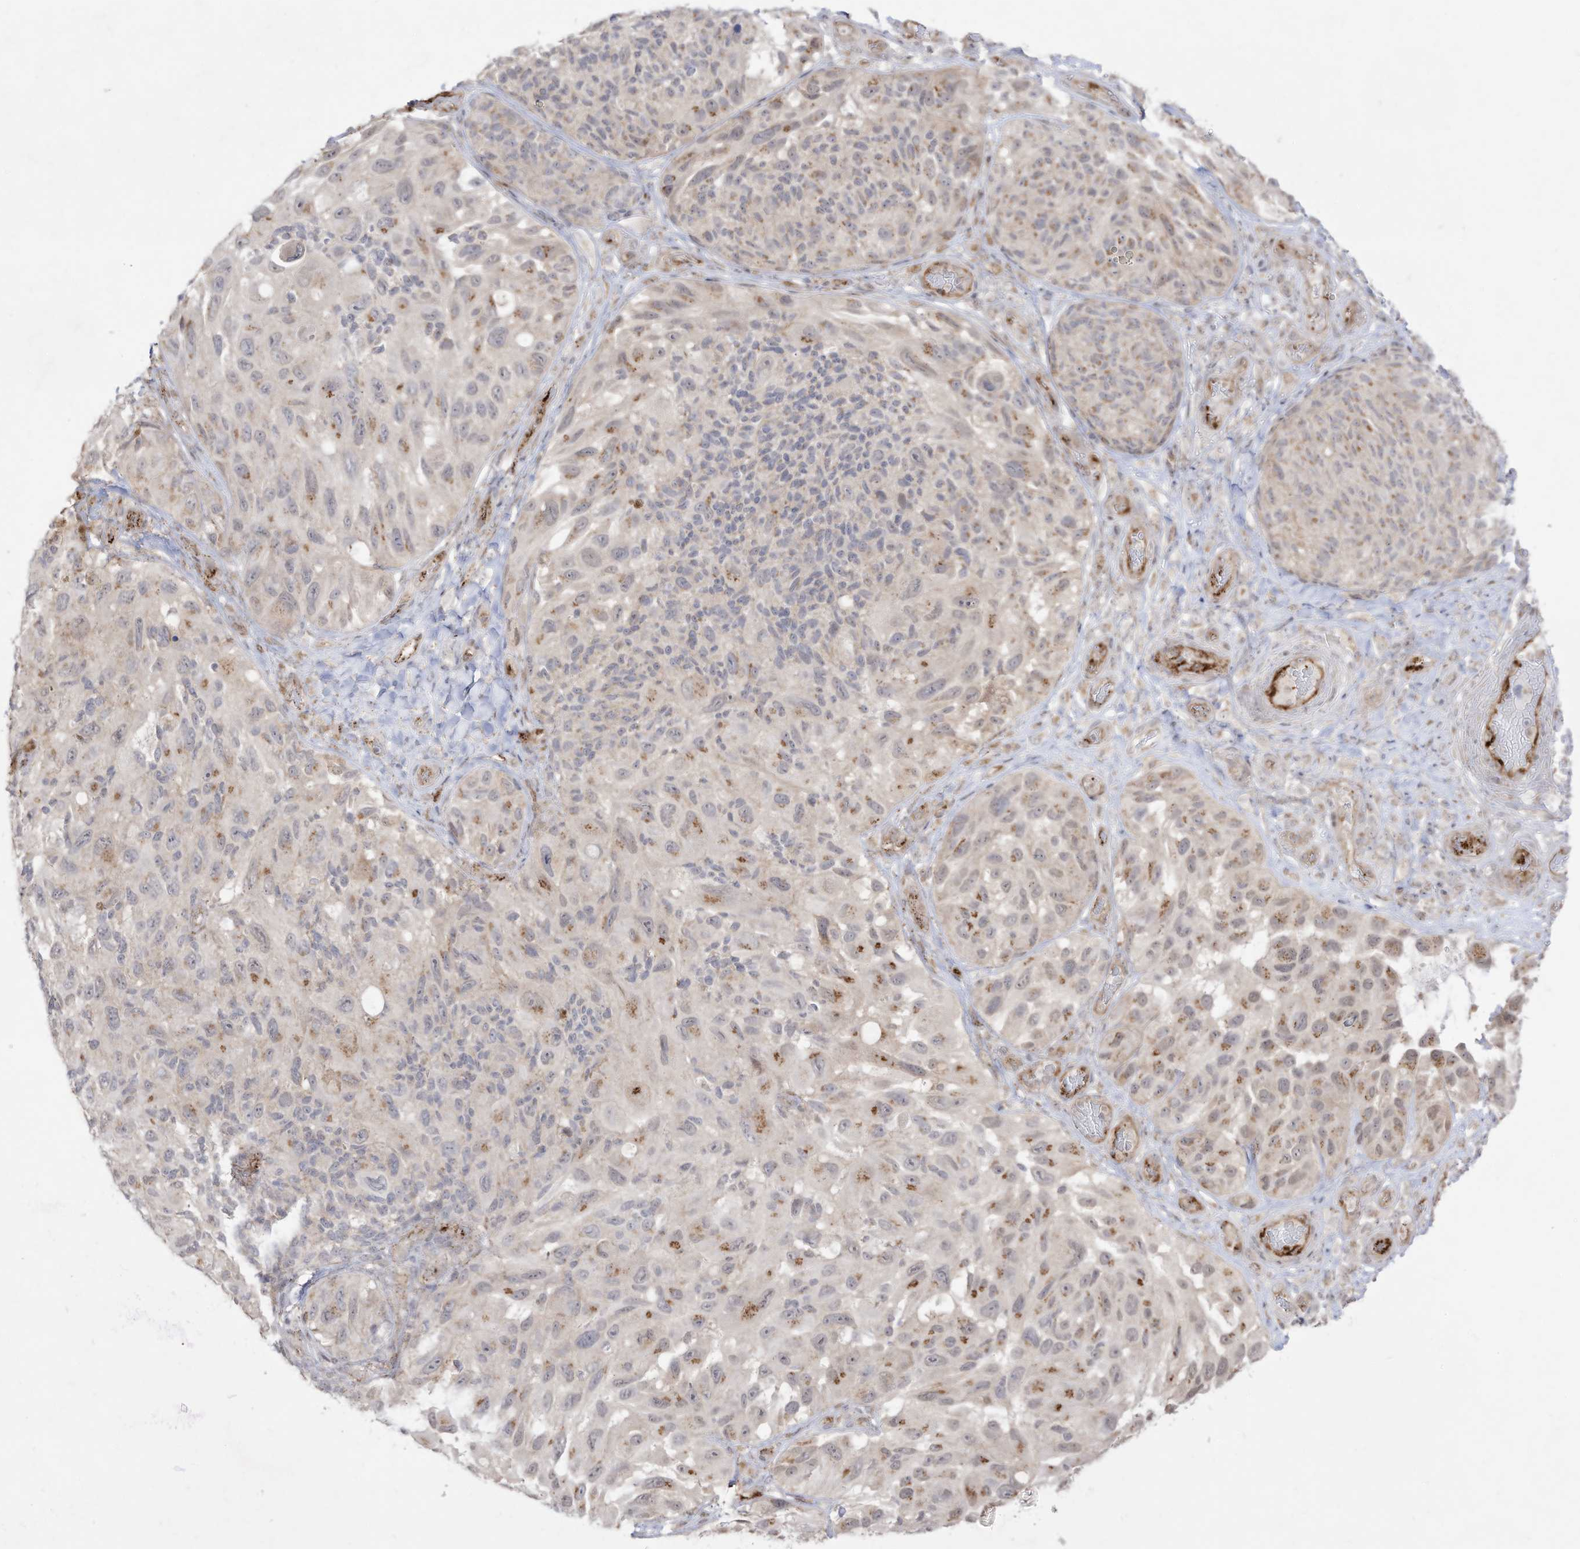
{"staining": {"intensity": "moderate", "quantity": "<25%", "location": "cytoplasmic/membranous"}, "tissue": "melanoma", "cell_type": "Tumor cells", "image_type": "cancer", "snomed": [{"axis": "morphology", "description": "Malignant melanoma, NOS"}, {"axis": "topography", "description": "Skin"}], "caption": "High-power microscopy captured an IHC image of malignant melanoma, revealing moderate cytoplasmic/membranous staining in about <25% of tumor cells. (DAB (3,3'-diaminobenzidine) IHC with brightfield microscopy, high magnification).", "gene": "ZGRF1", "patient": {"sex": "female", "age": 73}}